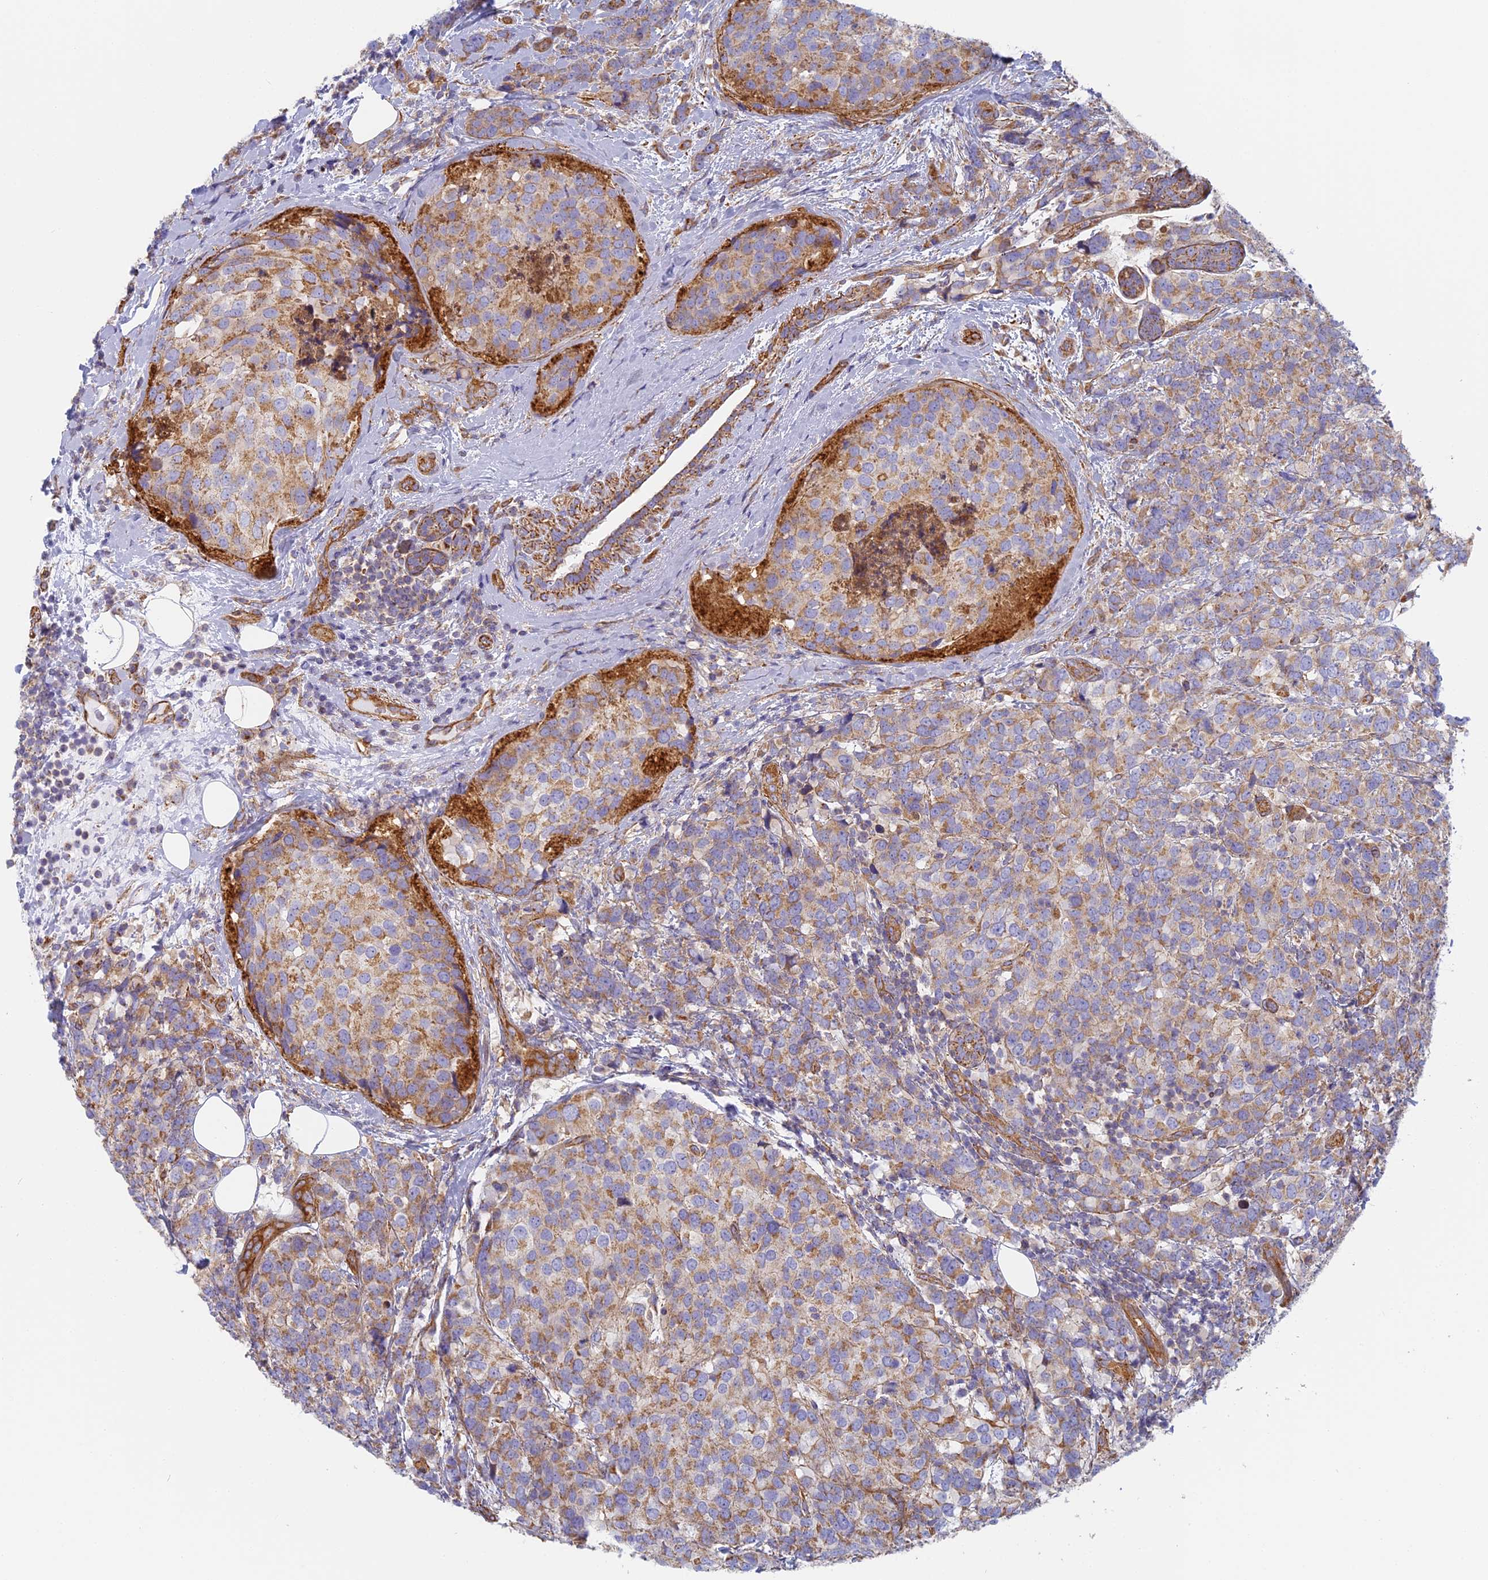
{"staining": {"intensity": "moderate", "quantity": "25%-75%", "location": "cytoplasmic/membranous"}, "tissue": "breast cancer", "cell_type": "Tumor cells", "image_type": "cancer", "snomed": [{"axis": "morphology", "description": "Lobular carcinoma"}, {"axis": "topography", "description": "Breast"}], "caption": "This histopathology image shows immunohistochemistry staining of breast lobular carcinoma, with medium moderate cytoplasmic/membranous expression in about 25%-75% of tumor cells.", "gene": "DDA1", "patient": {"sex": "female", "age": 59}}